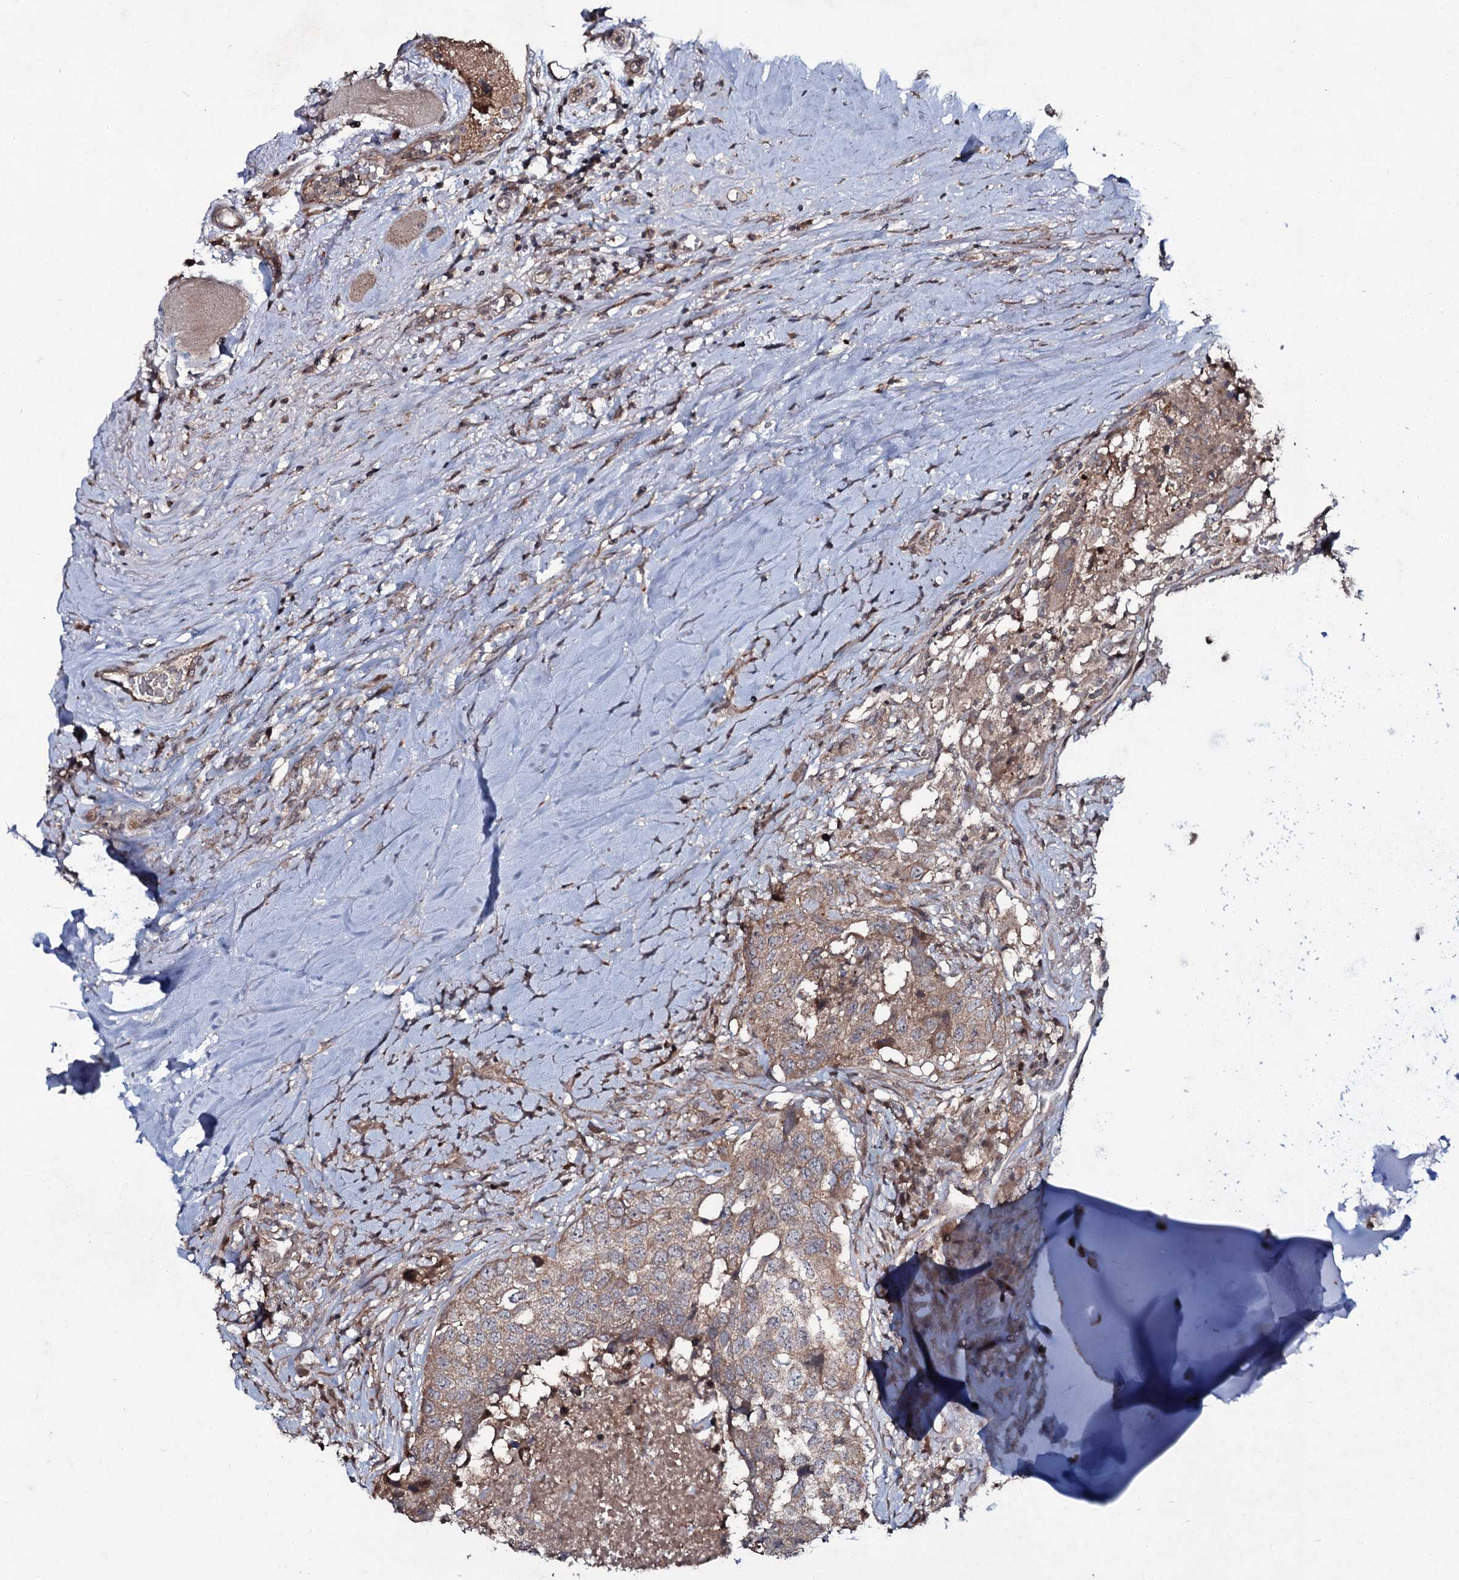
{"staining": {"intensity": "moderate", "quantity": ">75%", "location": "cytoplasmic/membranous"}, "tissue": "head and neck cancer", "cell_type": "Tumor cells", "image_type": "cancer", "snomed": [{"axis": "morphology", "description": "Squamous cell carcinoma, NOS"}, {"axis": "topography", "description": "Head-Neck"}], "caption": "A medium amount of moderate cytoplasmic/membranous expression is appreciated in approximately >75% of tumor cells in squamous cell carcinoma (head and neck) tissue. Using DAB (brown) and hematoxylin (blue) stains, captured at high magnification using brightfield microscopy.", "gene": "SNAP23", "patient": {"sex": "male", "age": 66}}